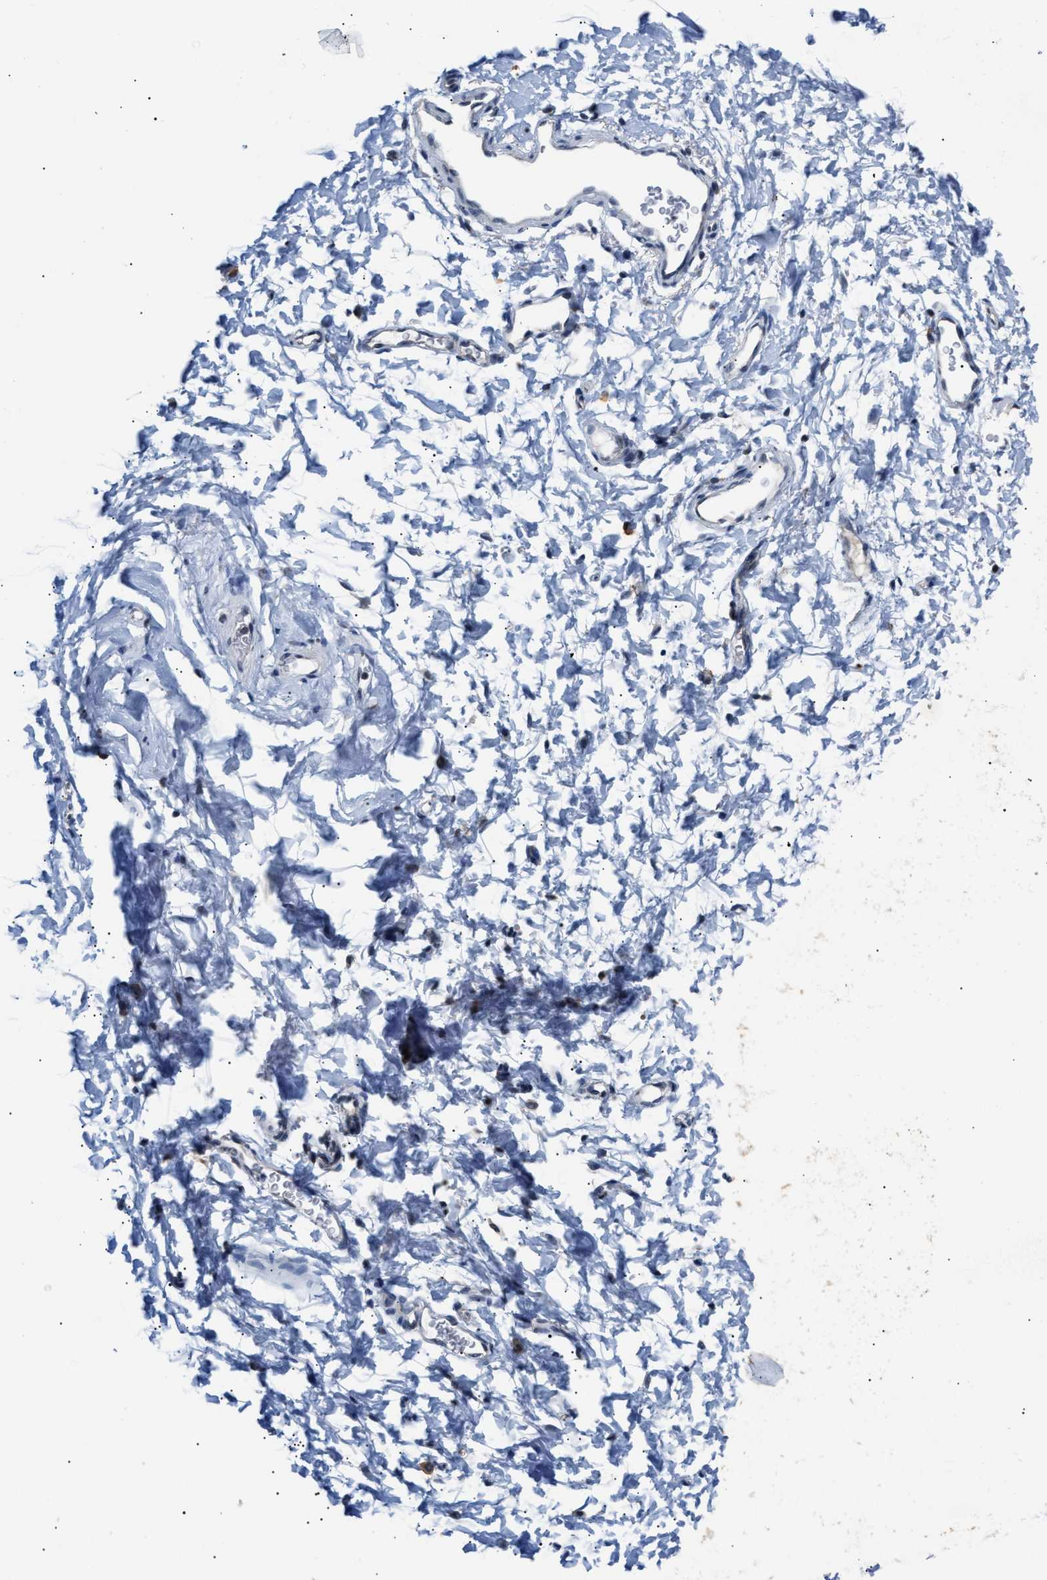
{"staining": {"intensity": "negative", "quantity": "none", "location": "none"}, "tissue": "adipose tissue", "cell_type": "Adipocytes", "image_type": "normal", "snomed": [{"axis": "morphology", "description": "Normal tissue, NOS"}, {"axis": "topography", "description": "Cartilage tissue"}, {"axis": "topography", "description": "Bronchus"}], "caption": "The photomicrograph shows no significant positivity in adipocytes of adipose tissue.", "gene": "TXNRD3", "patient": {"sex": "female", "age": 53}}